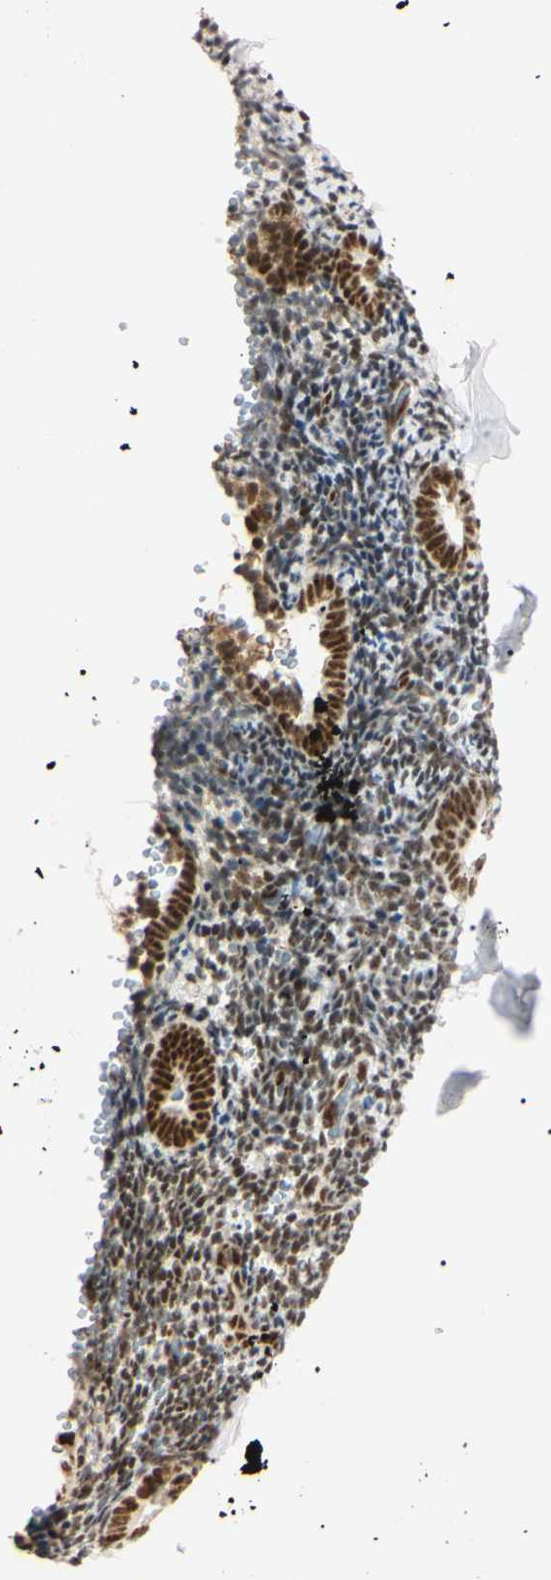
{"staining": {"intensity": "strong", "quantity": ">75%", "location": "nuclear"}, "tissue": "endometrium", "cell_type": "Cells in endometrial stroma", "image_type": "normal", "snomed": [{"axis": "morphology", "description": "Normal tissue, NOS"}, {"axis": "topography", "description": "Endometrium"}], "caption": "Immunohistochemical staining of normal endometrium reveals strong nuclear protein expression in about >75% of cells in endometrial stroma. The protein is stained brown, and the nuclei are stained in blue (DAB (3,3'-diaminobenzidine) IHC with brightfield microscopy, high magnification).", "gene": "ZNF134", "patient": {"sex": "female", "age": 51}}